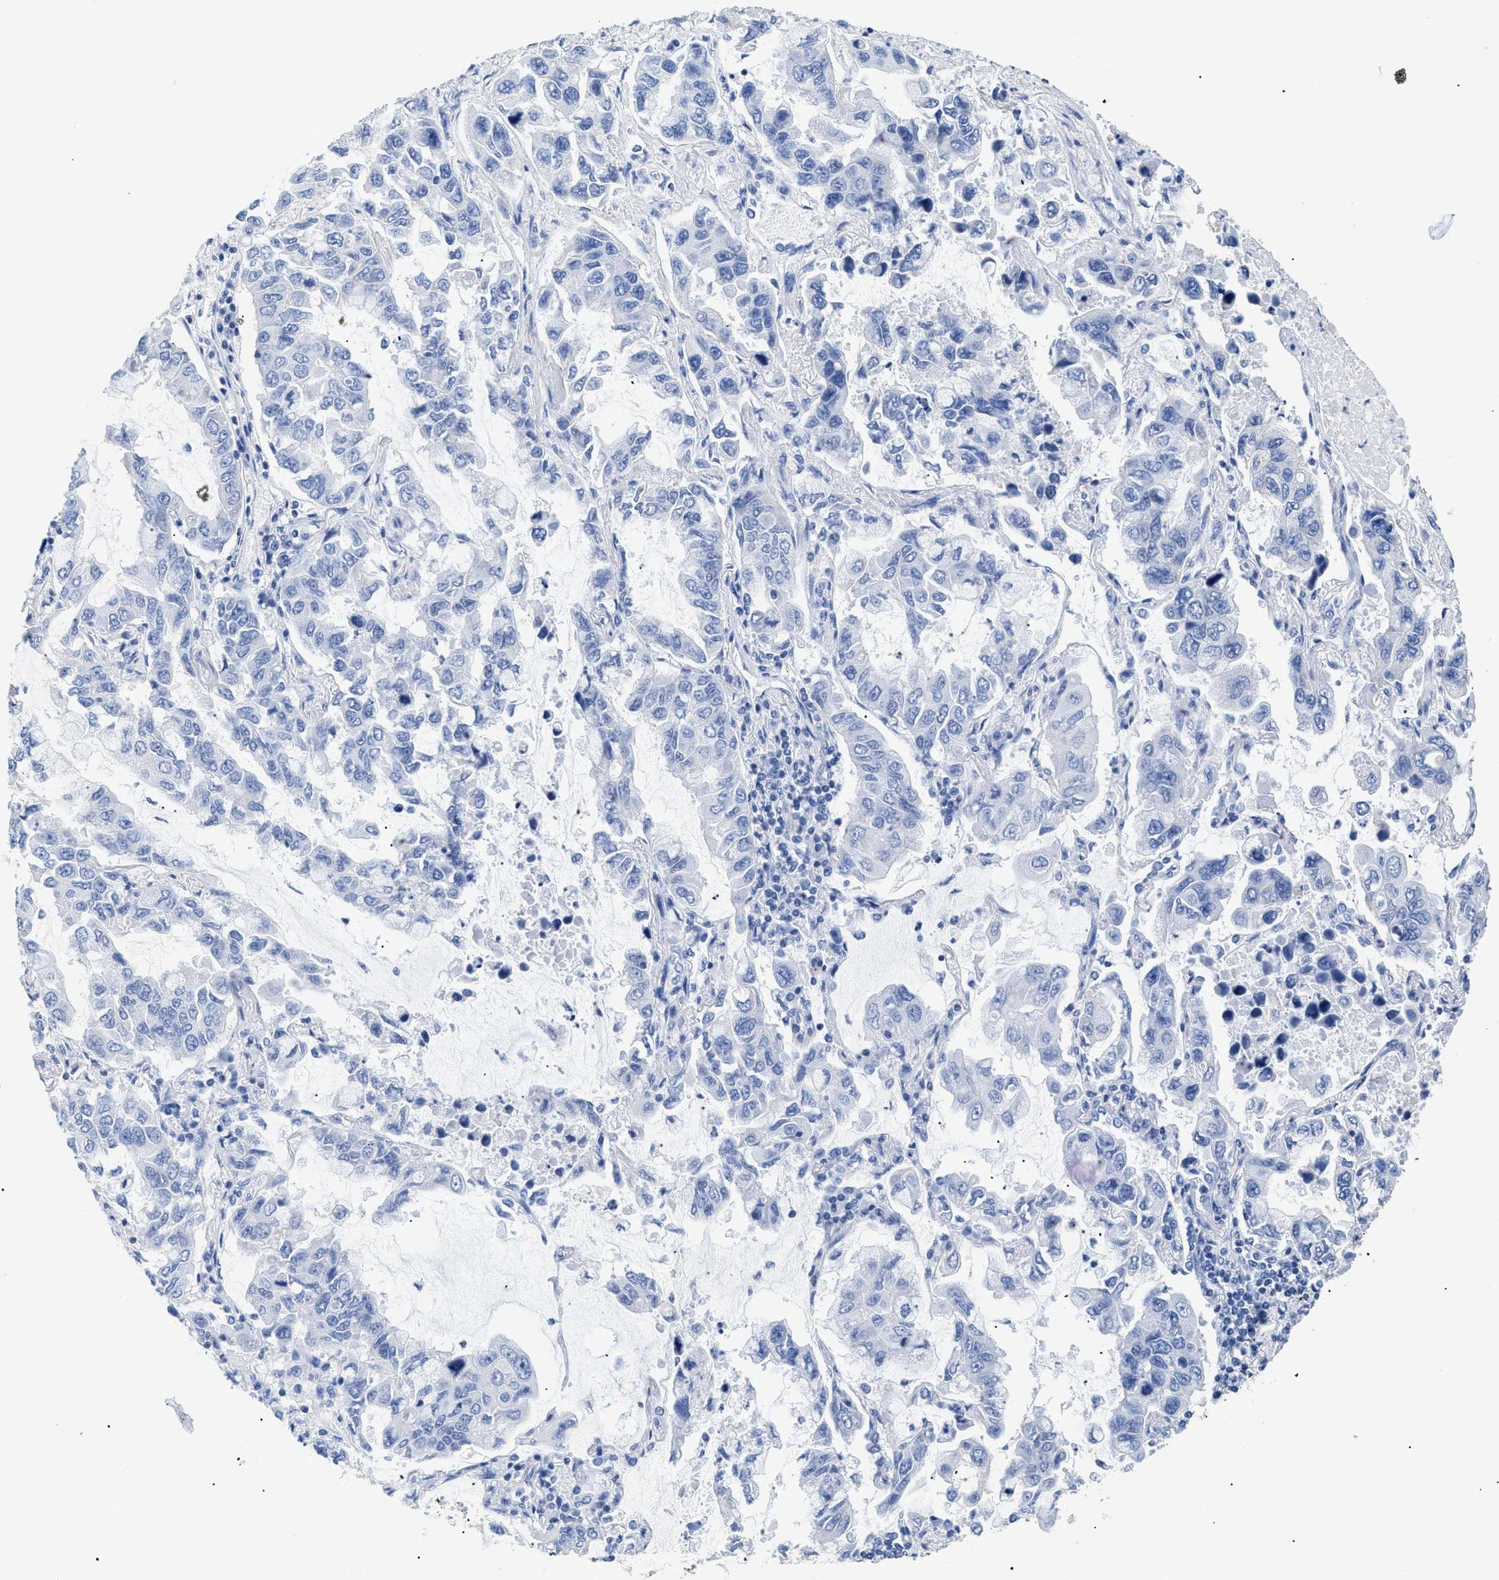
{"staining": {"intensity": "negative", "quantity": "none", "location": "none"}, "tissue": "lung cancer", "cell_type": "Tumor cells", "image_type": "cancer", "snomed": [{"axis": "morphology", "description": "Adenocarcinoma, NOS"}, {"axis": "topography", "description": "Lung"}], "caption": "Immunohistochemistry photomicrograph of human lung adenocarcinoma stained for a protein (brown), which reveals no expression in tumor cells. (Brightfield microscopy of DAB (3,3'-diaminobenzidine) immunohistochemistry (IHC) at high magnification).", "gene": "DLC1", "patient": {"sex": "male", "age": 64}}